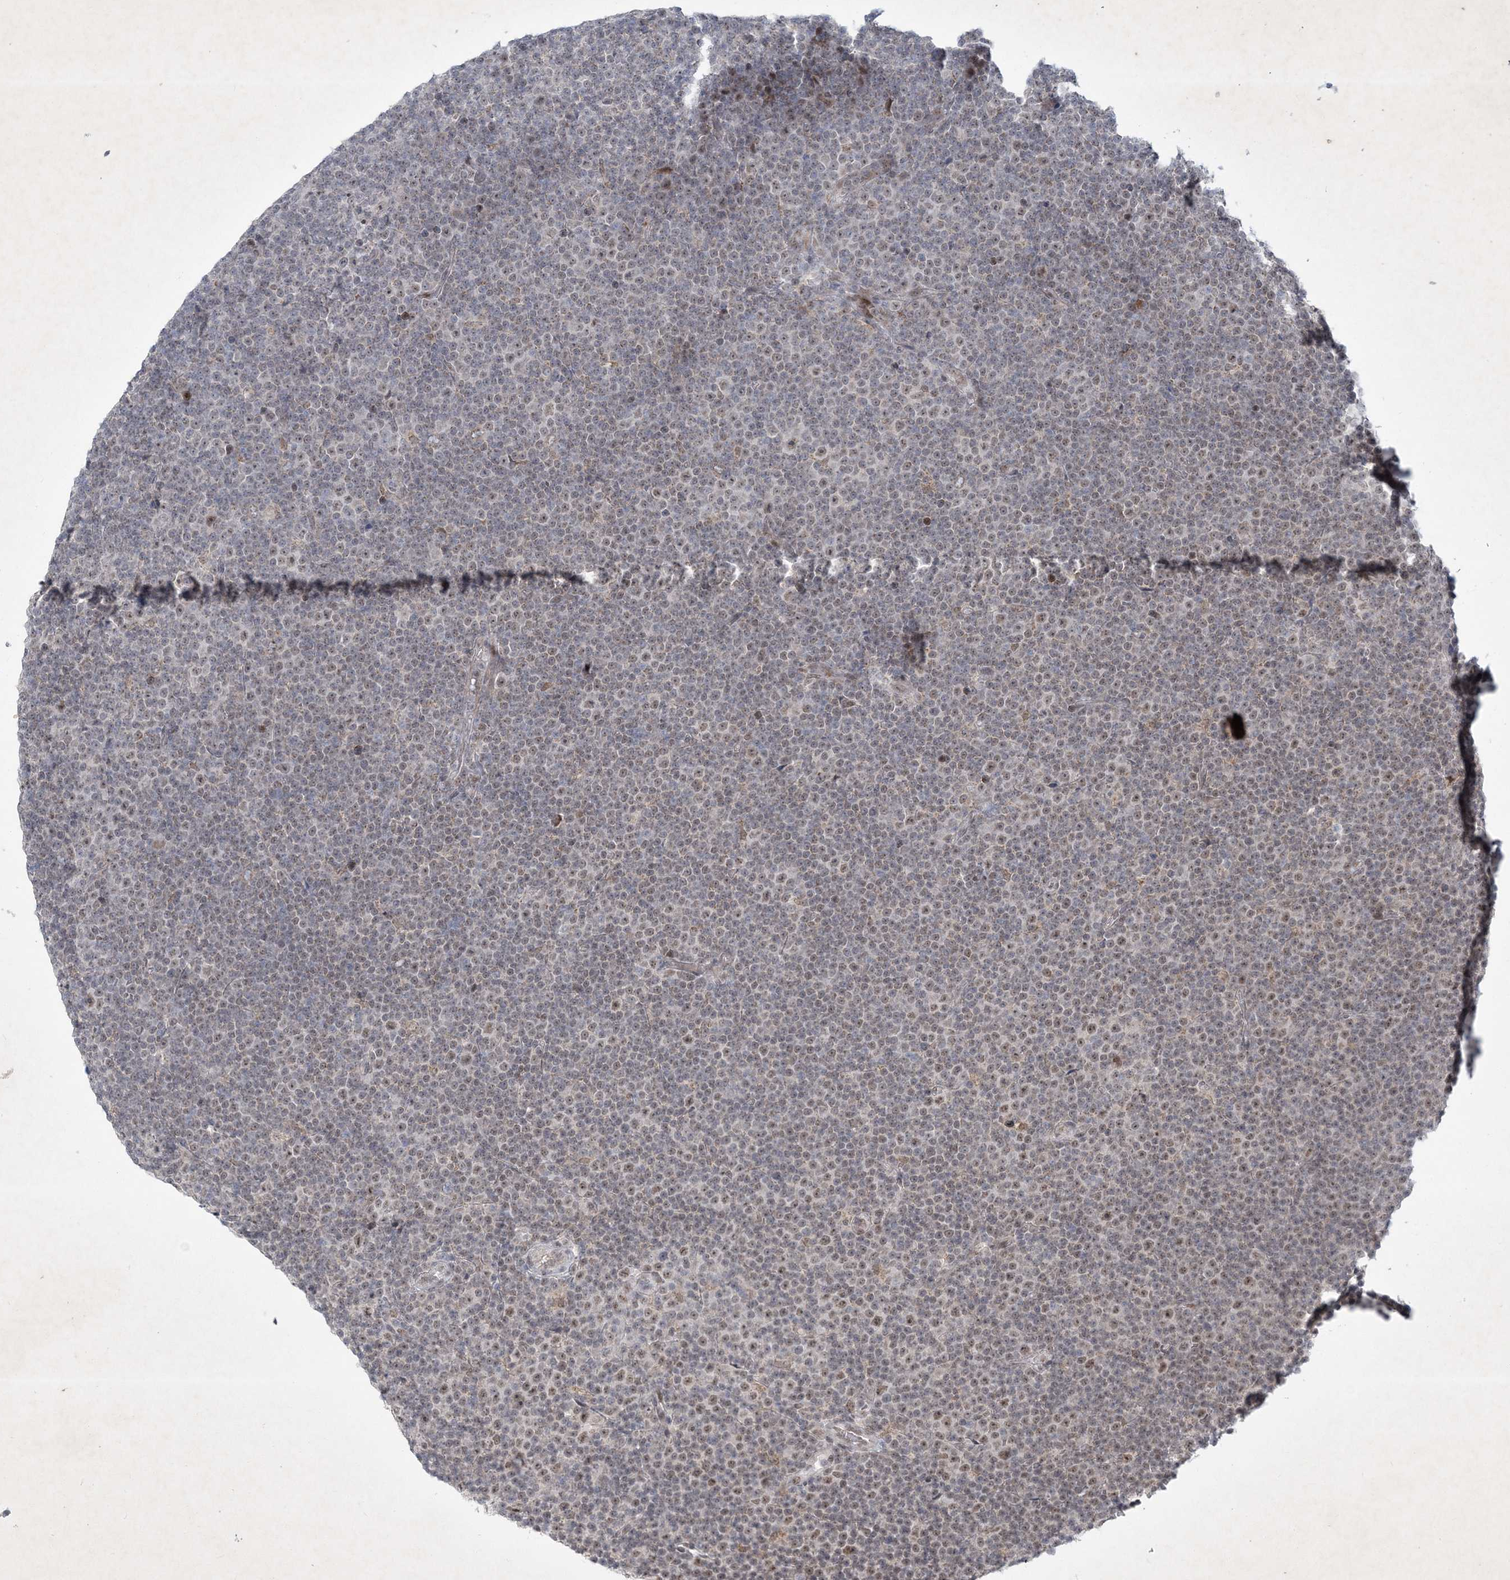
{"staining": {"intensity": "weak", "quantity": "25%-75%", "location": "nuclear"}, "tissue": "lymphoma", "cell_type": "Tumor cells", "image_type": "cancer", "snomed": [{"axis": "morphology", "description": "Malignant lymphoma, non-Hodgkin's type, Low grade"}, {"axis": "topography", "description": "Lymph node"}], "caption": "Lymphoma was stained to show a protein in brown. There is low levels of weak nuclear staining in approximately 25%-75% of tumor cells.", "gene": "ZBTB9", "patient": {"sex": "female", "age": 67}}